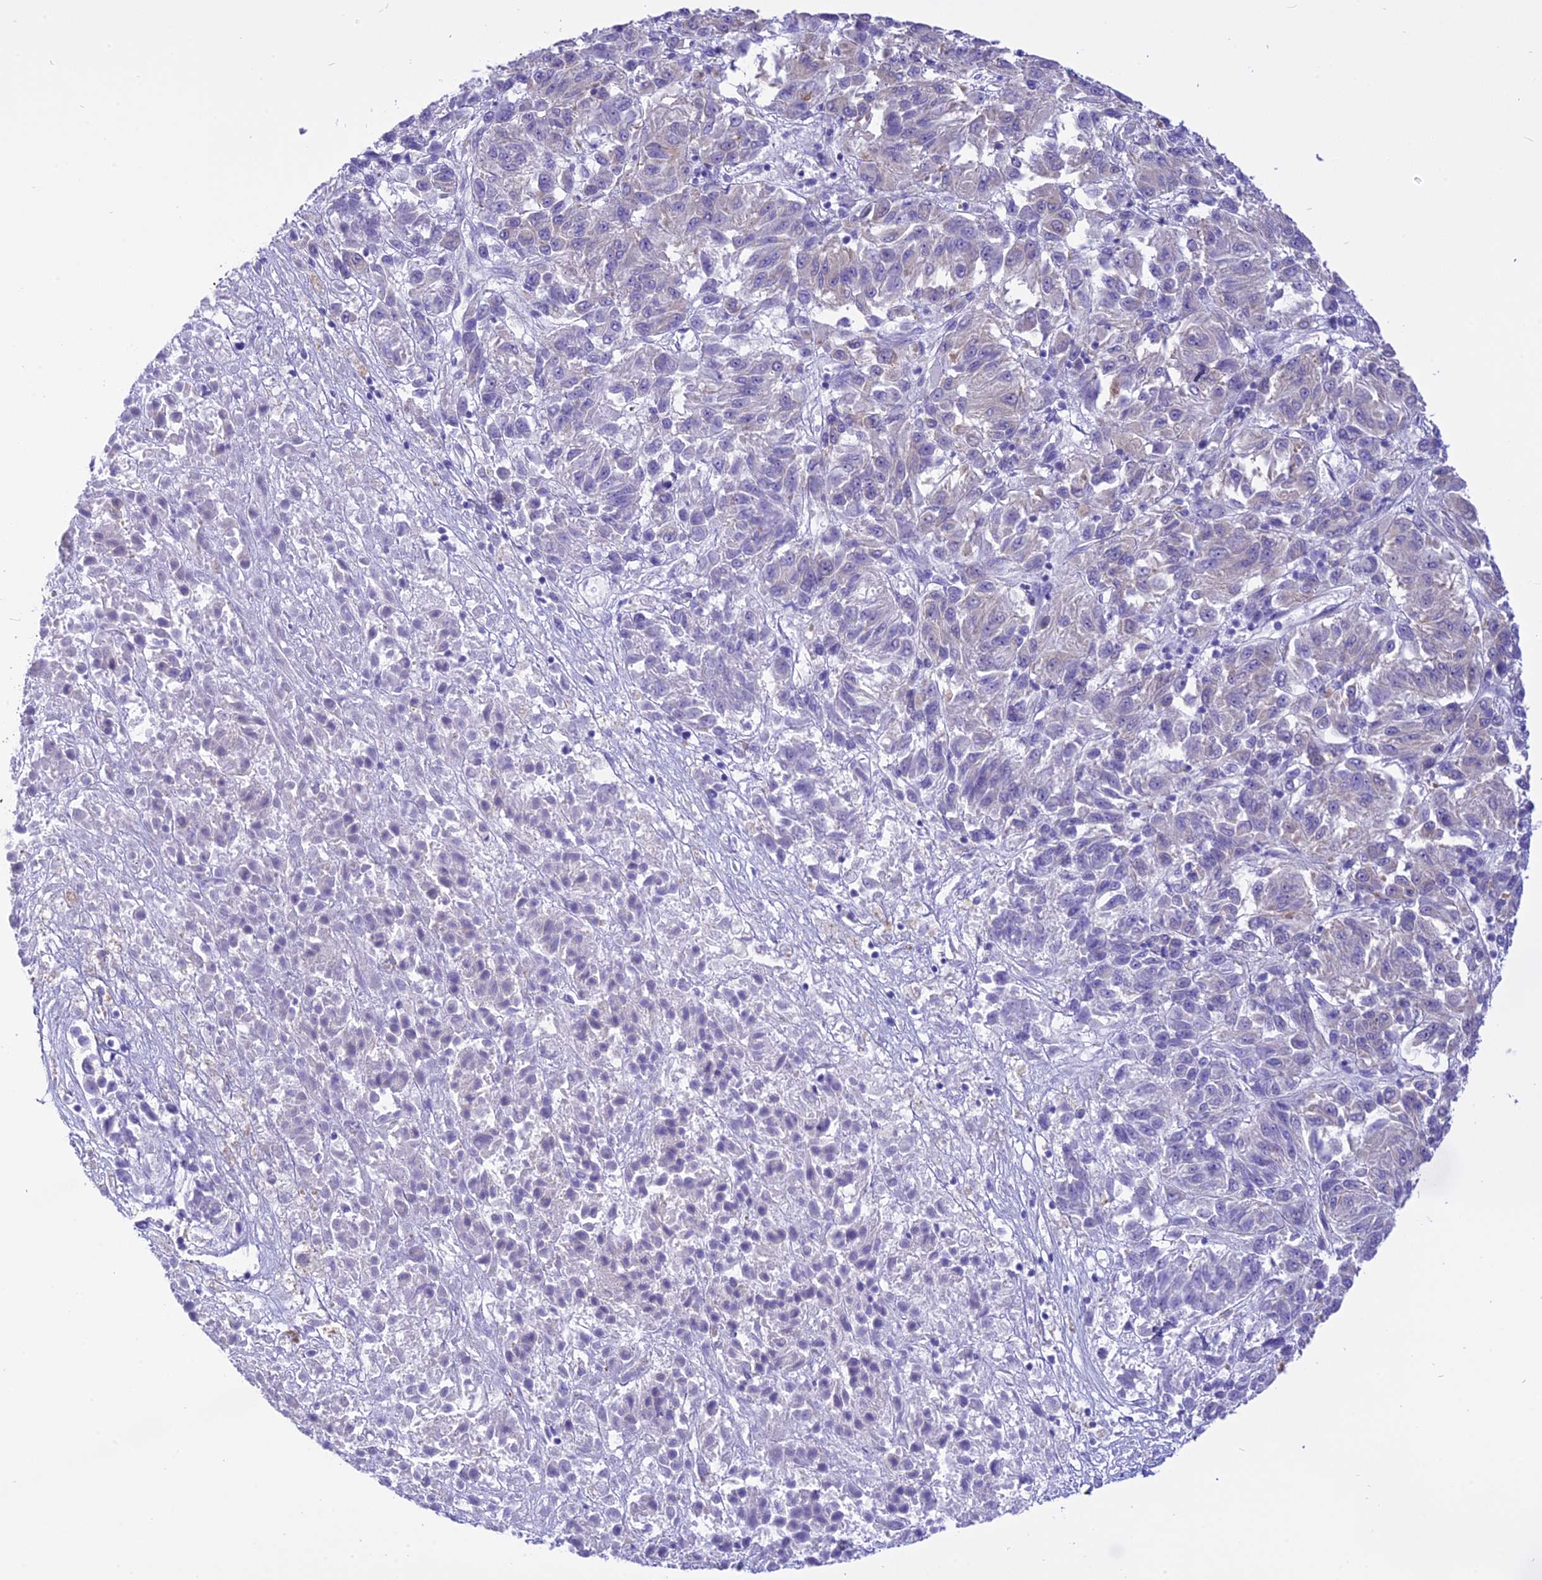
{"staining": {"intensity": "negative", "quantity": "none", "location": "none"}, "tissue": "melanoma", "cell_type": "Tumor cells", "image_type": "cancer", "snomed": [{"axis": "morphology", "description": "Malignant melanoma, Metastatic site"}, {"axis": "topography", "description": "Lung"}], "caption": "Immunohistochemistry (IHC) micrograph of neoplastic tissue: human malignant melanoma (metastatic site) stained with DAB demonstrates no significant protein staining in tumor cells.", "gene": "DCAF16", "patient": {"sex": "male", "age": 64}}